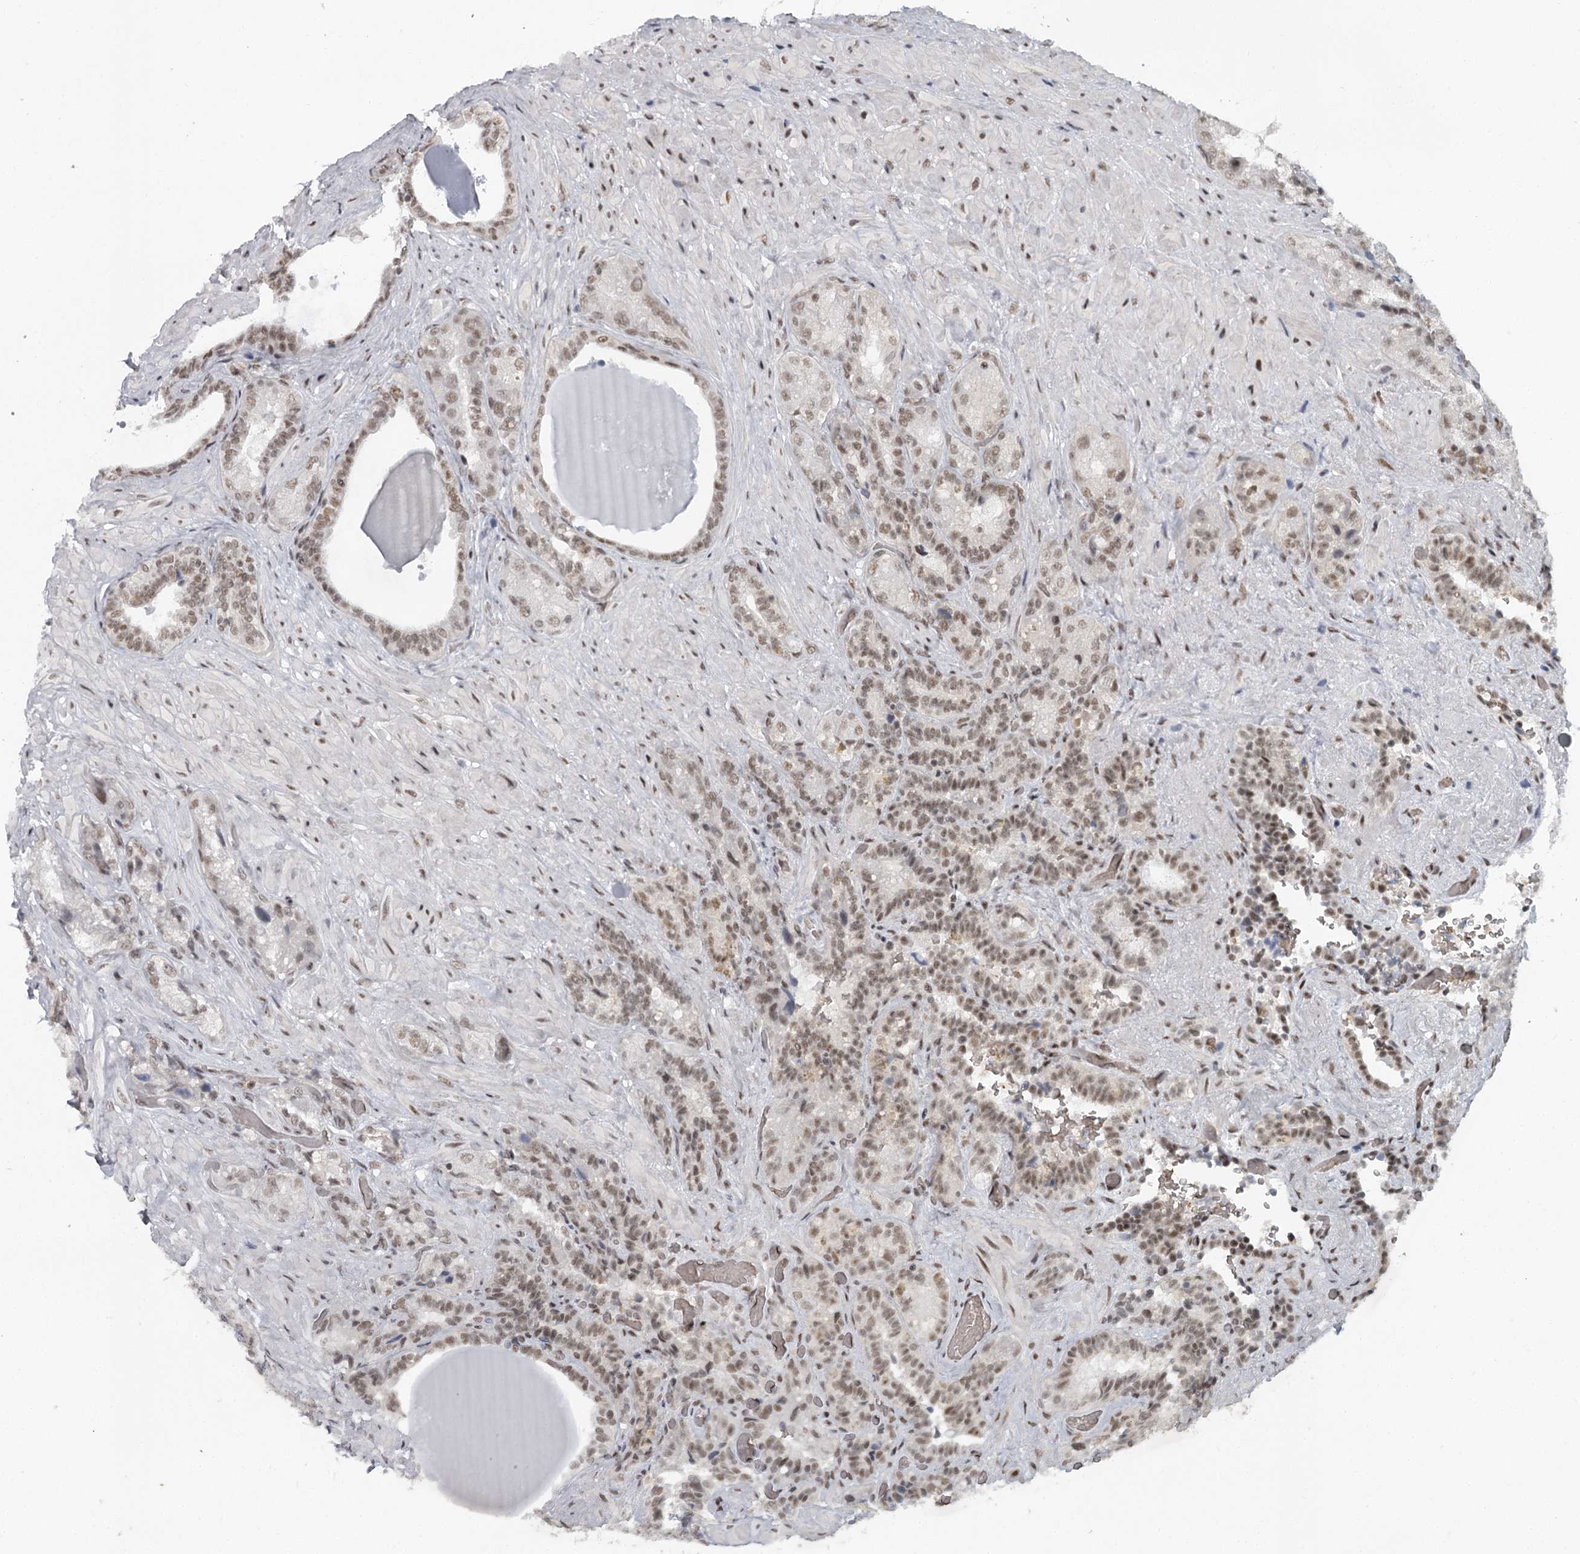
{"staining": {"intensity": "moderate", "quantity": ">75%", "location": "nuclear"}, "tissue": "seminal vesicle", "cell_type": "Glandular cells", "image_type": "normal", "snomed": [{"axis": "morphology", "description": "Normal tissue, NOS"}, {"axis": "topography", "description": "Prostate and seminal vesicle, NOS"}, {"axis": "topography", "description": "Prostate"}, {"axis": "topography", "description": "Seminal veicle"}], "caption": "Seminal vesicle stained with a brown dye reveals moderate nuclear positive staining in about >75% of glandular cells.", "gene": "FAM13C", "patient": {"sex": "male", "age": 67}}